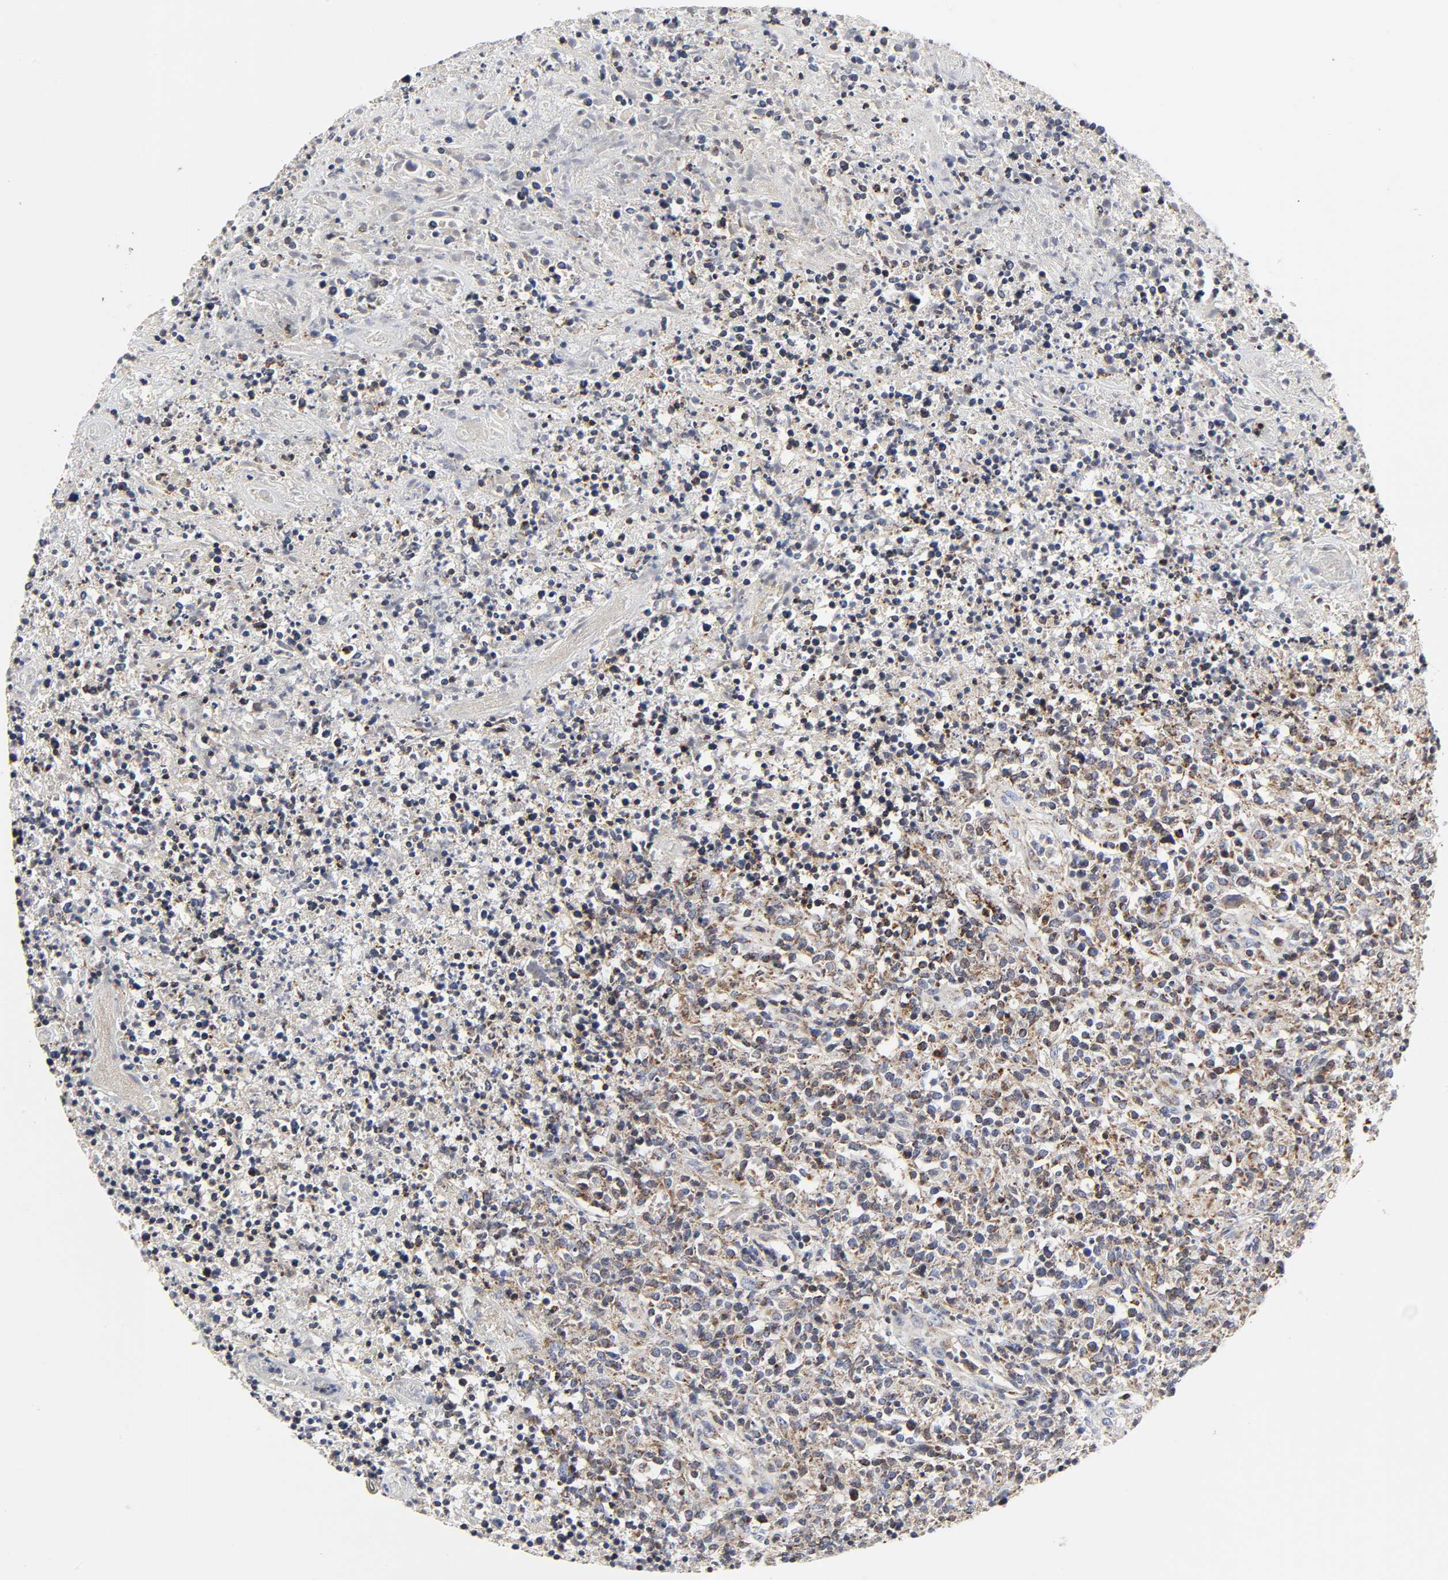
{"staining": {"intensity": "moderate", "quantity": ">75%", "location": "cytoplasmic/membranous"}, "tissue": "lymphoma", "cell_type": "Tumor cells", "image_type": "cancer", "snomed": [{"axis": "morphology", "description": "Malignant lymphoma, non-Hodgkin's type, High grade"}, {"axis": "topography", "description": "Lymph node"}], "caption": "DAB immunohistochemical staining of lymphoma exhibits moderate cytoplasmic/membranous protein staining in about >75% of tumor cells. Immunohistochemistry stains the protein in brown and the nuclei are stained blue.", "gene": "COX6B1", "patient": {"sex": "female", "age": 84}}